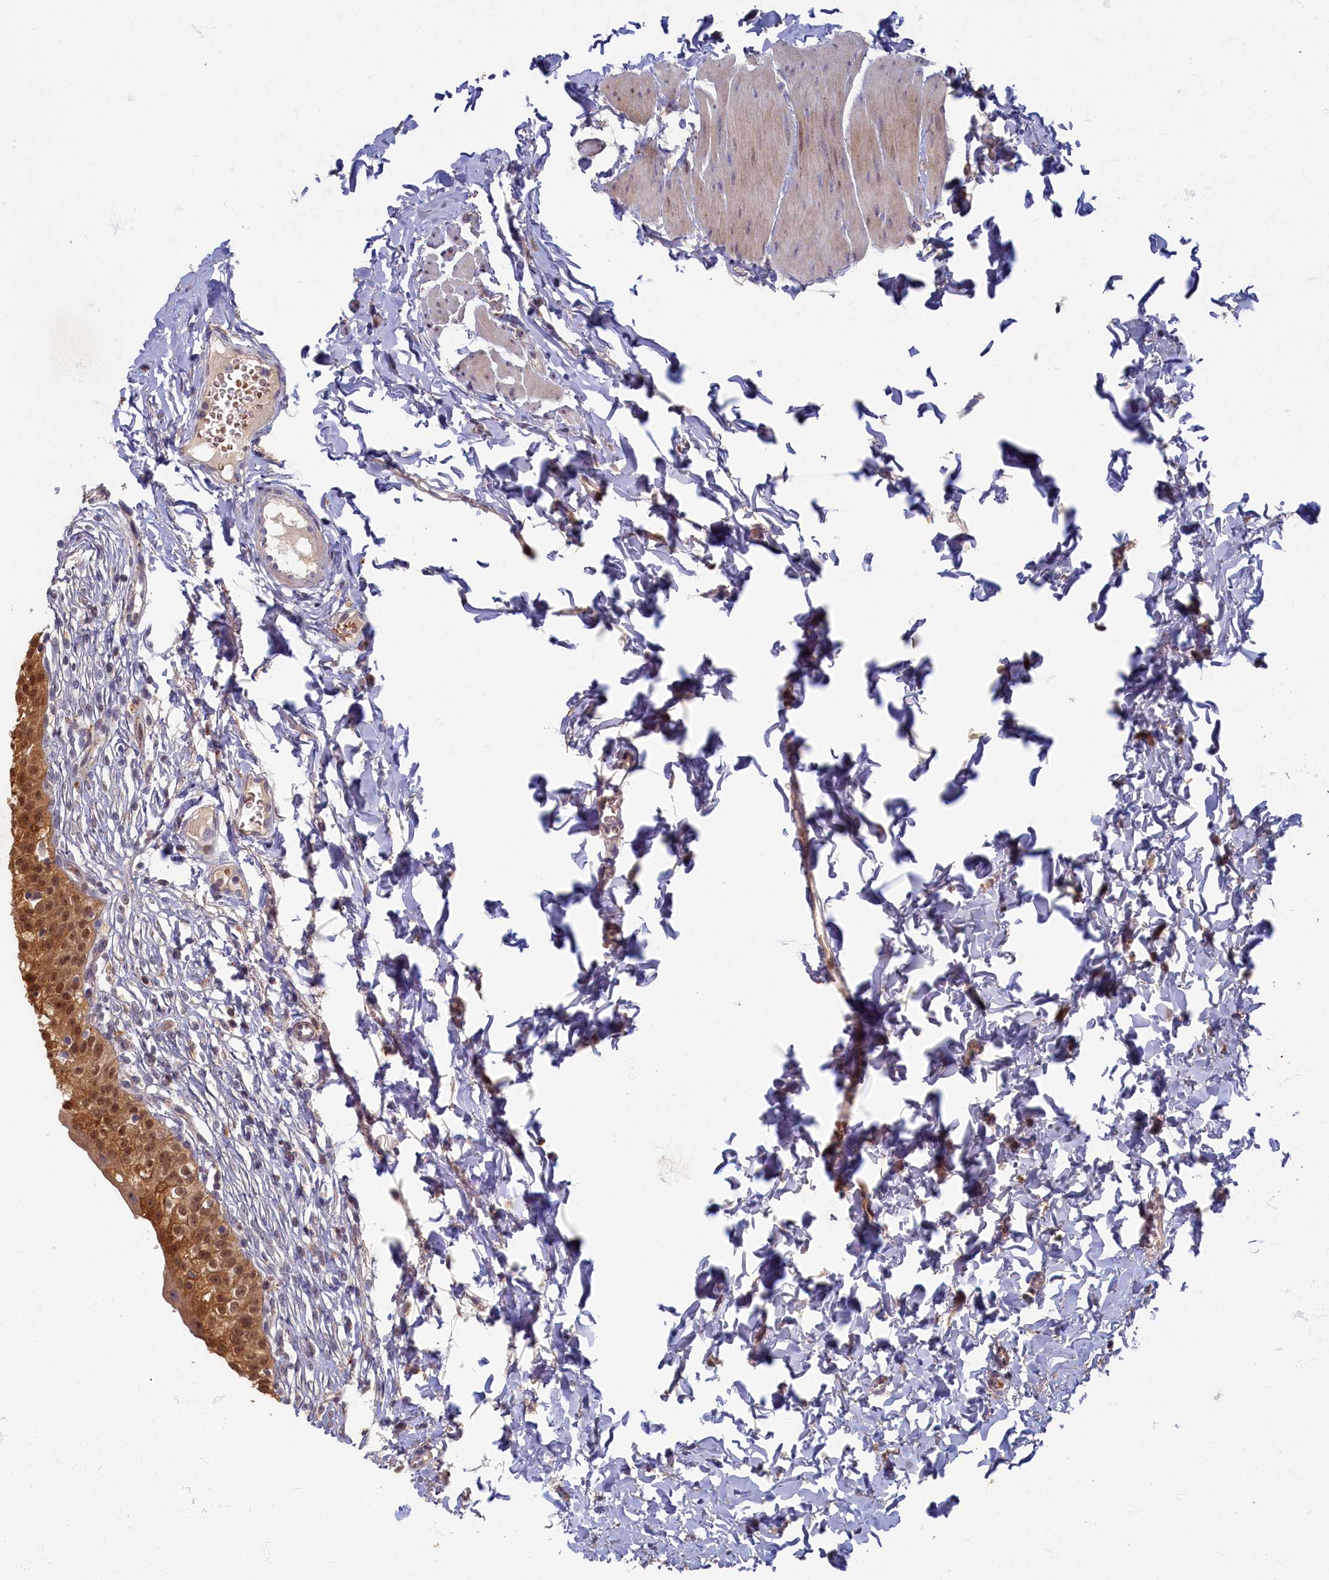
{"staining": {"intensity": "moderate", "quantity": ">75%", "location": "cytoplasmic/membranous,nuclear"}, "tissue": "urinary bladder", "cell_type": "Urothelial cells", "image_type": "normal", "snomed": [{"axis": "morphology", "description": "Normal tissue, NOS"}, {"axis": "topography", "description": "Urinary bladder"}], "caption": "A histopathology image showing moderate cytoplasmic/membranous,nuclear expression in about >75% of urothelial cells in unremarkable urinary bladder, as visualized by brown immunohistochemical staining.", "gene": "HUNK", "patient": {"sex": "male", "age": 55}}